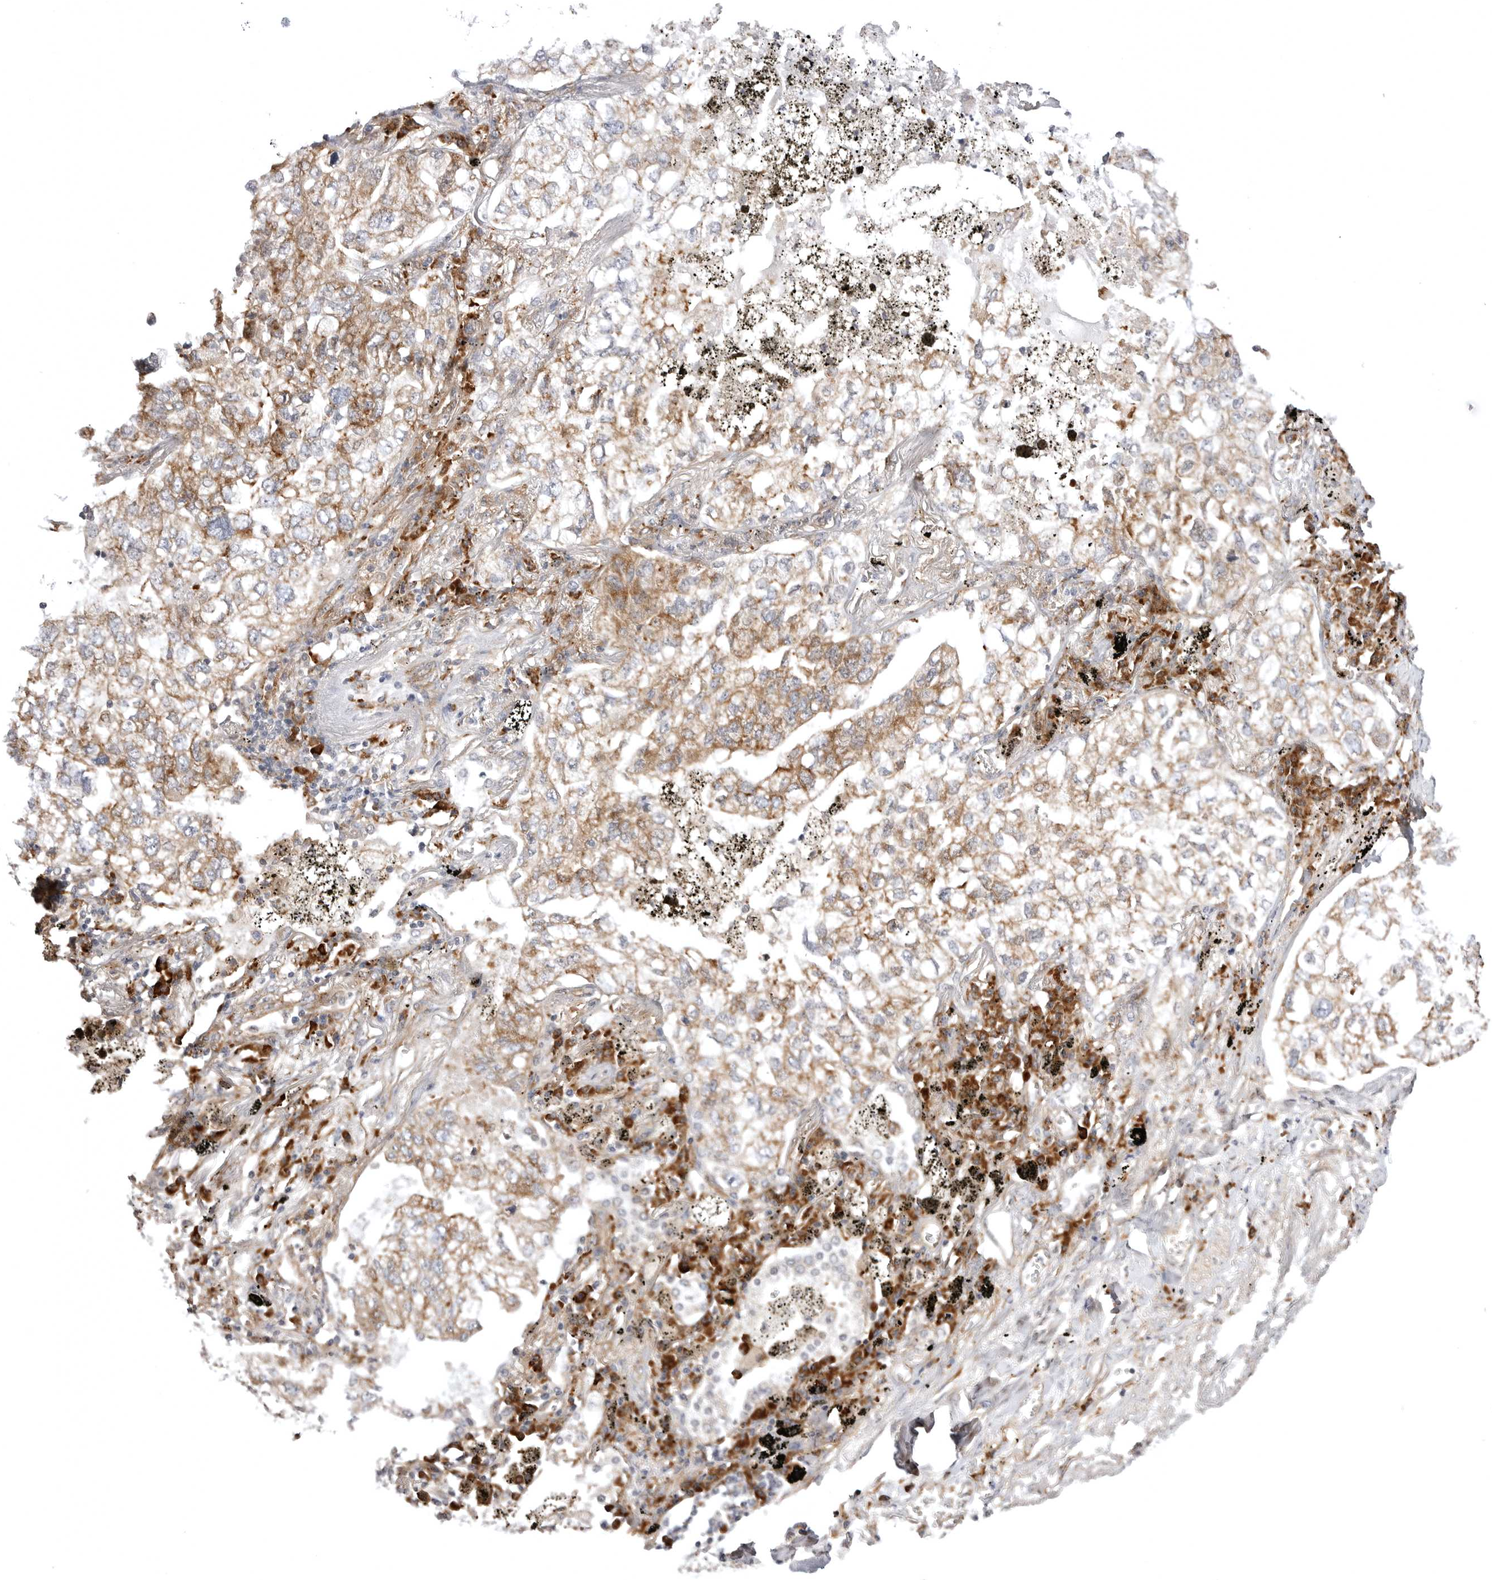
{"staining": {"intensity": "moderate", "quantity": ">75%", "location": "cytoplasmic/membranous"}, "tissue": "lung cancer", "cell_type": "Tumor cells", "image_type": "cancer", "snomed": [{"axis": "morphology", "description": "Adenocarcinoma, NOS"}, {"axis": "topography", "description": "Lung"}], "caption": "About >75% of tumor cells in lung adenocarcinoma demonstrate moderate cytoplasmic/membranous protein staining as visualized by brown immunohistochemical staining.", "gene": "ARL5A", "patient": {"sex": "male", "age": 65}}